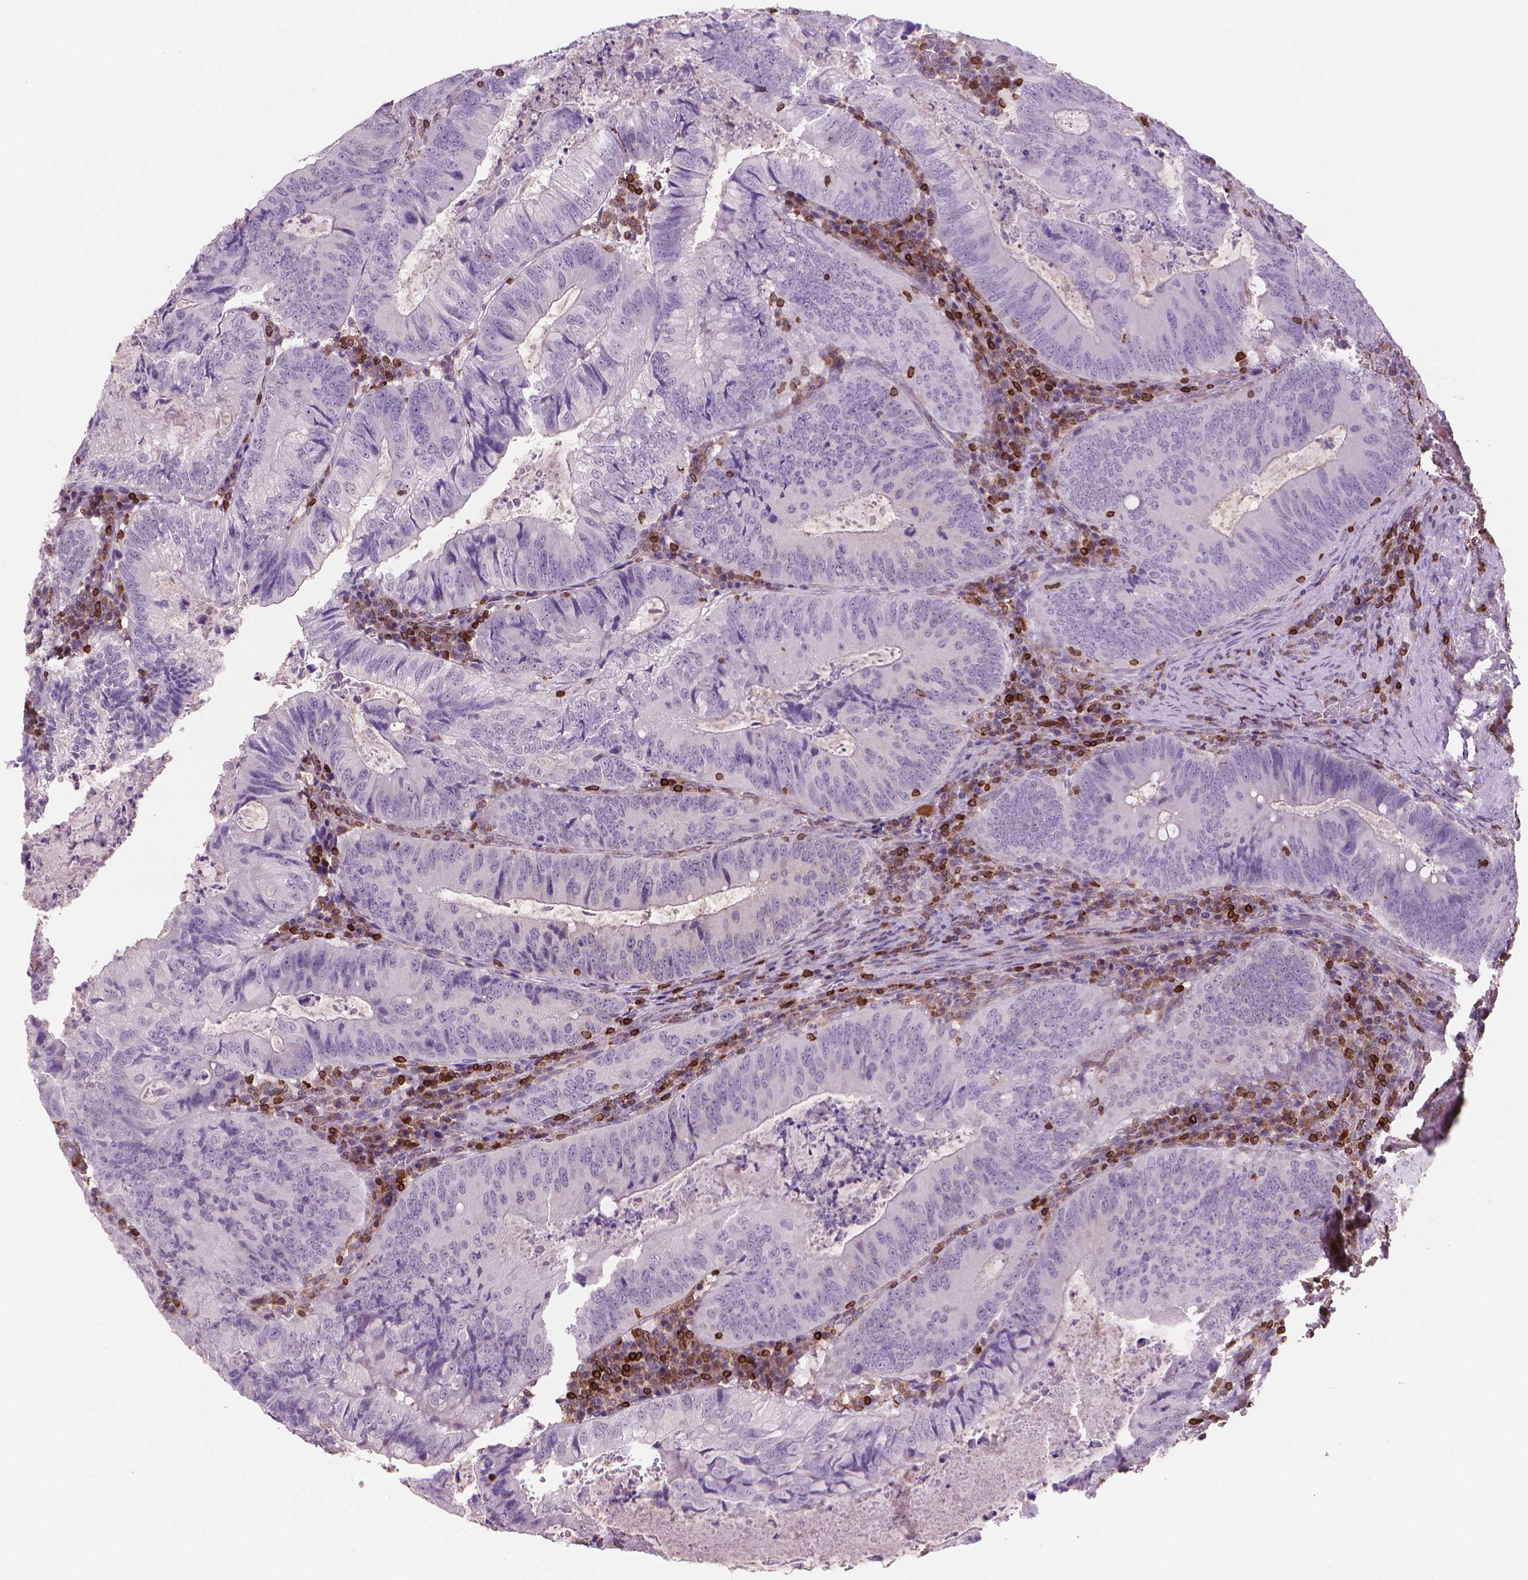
{"staining": {"intensity": "negative", "quantity": "none", "location": "none"}, "tissue": "colorectal cancer", "cell_type": "Tumor cells", "image_type": "cancer", "snomed": [{"axis": "morphology", "description": "Adenocarcinoma, NOS"}, {"axis": "topography", "description": "Colon"}], "caption": "An immunohistochemistry histopathology image of adenocarcinoma (colorectal) is shown. There is no staining in tumor cells of adenocarcinoma (colorectal).", "gene": "BCL2", "patient": {"sex": "male", "age": 67}}